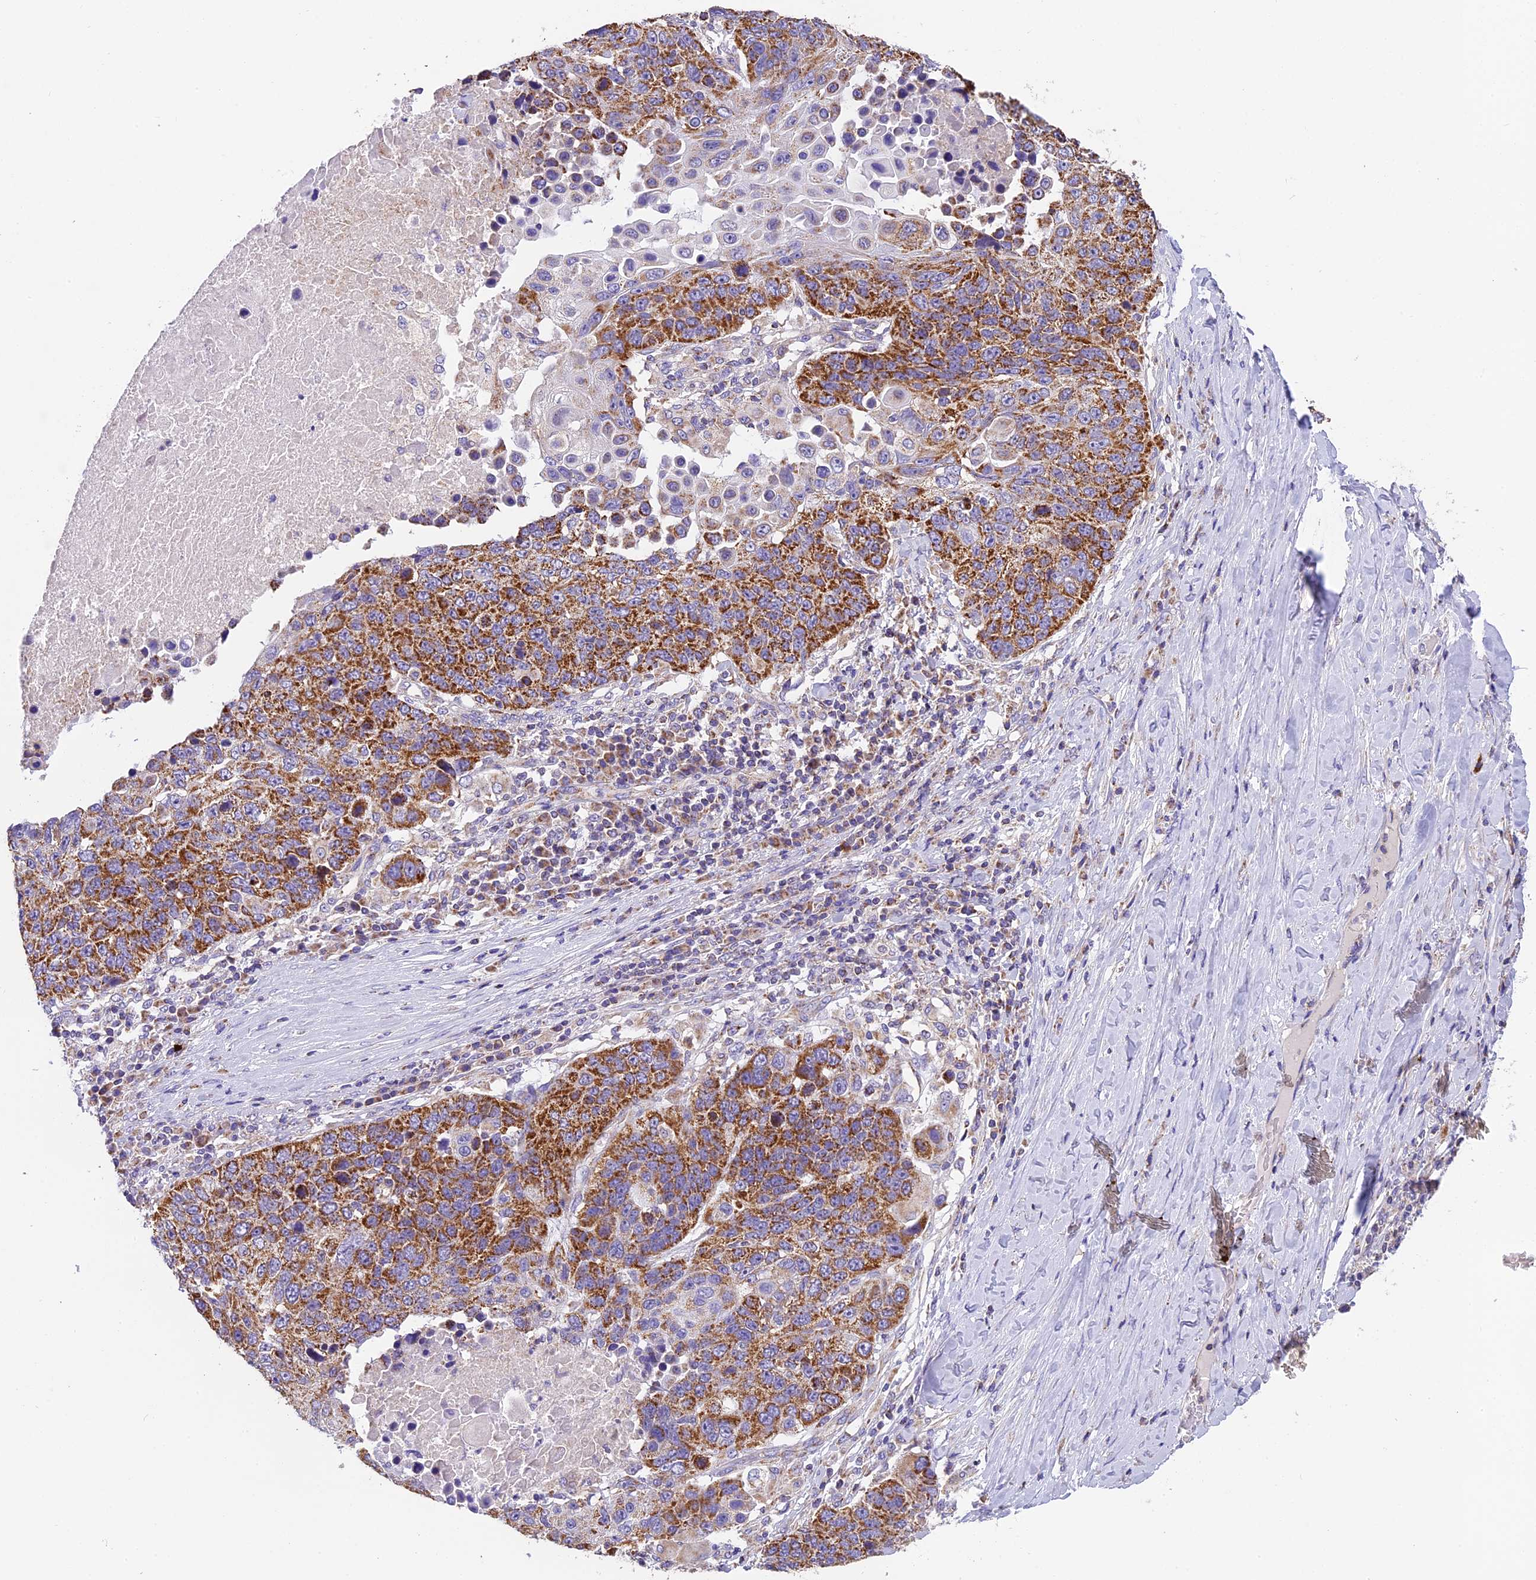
{"staining": {"intensity": "moderate", "quantity": ">75%", "location": "cytoplasmic/membranous"}, "tissue": "lung cancer", "cell_type": "Tumor cells", "image_type": "cancer", "snomed": [{"axis": "morphology", "description": "Normal tissue, NOS"}, {"axis": "morphology", "description": "Squamous cell carcinoma, NOS"}, {"axis": "topography", "description": "Lymph node"}, {"axis": "topography", "description": "Lung"}], "caption": "Protein staining of squamous cell carcinoma (lung) tissue shows moderate cytoplasmic/membranous positivity in about >75% of tumor cells.", "gene": "MGME1", "patient": {"sex": "male", "age": 66}}